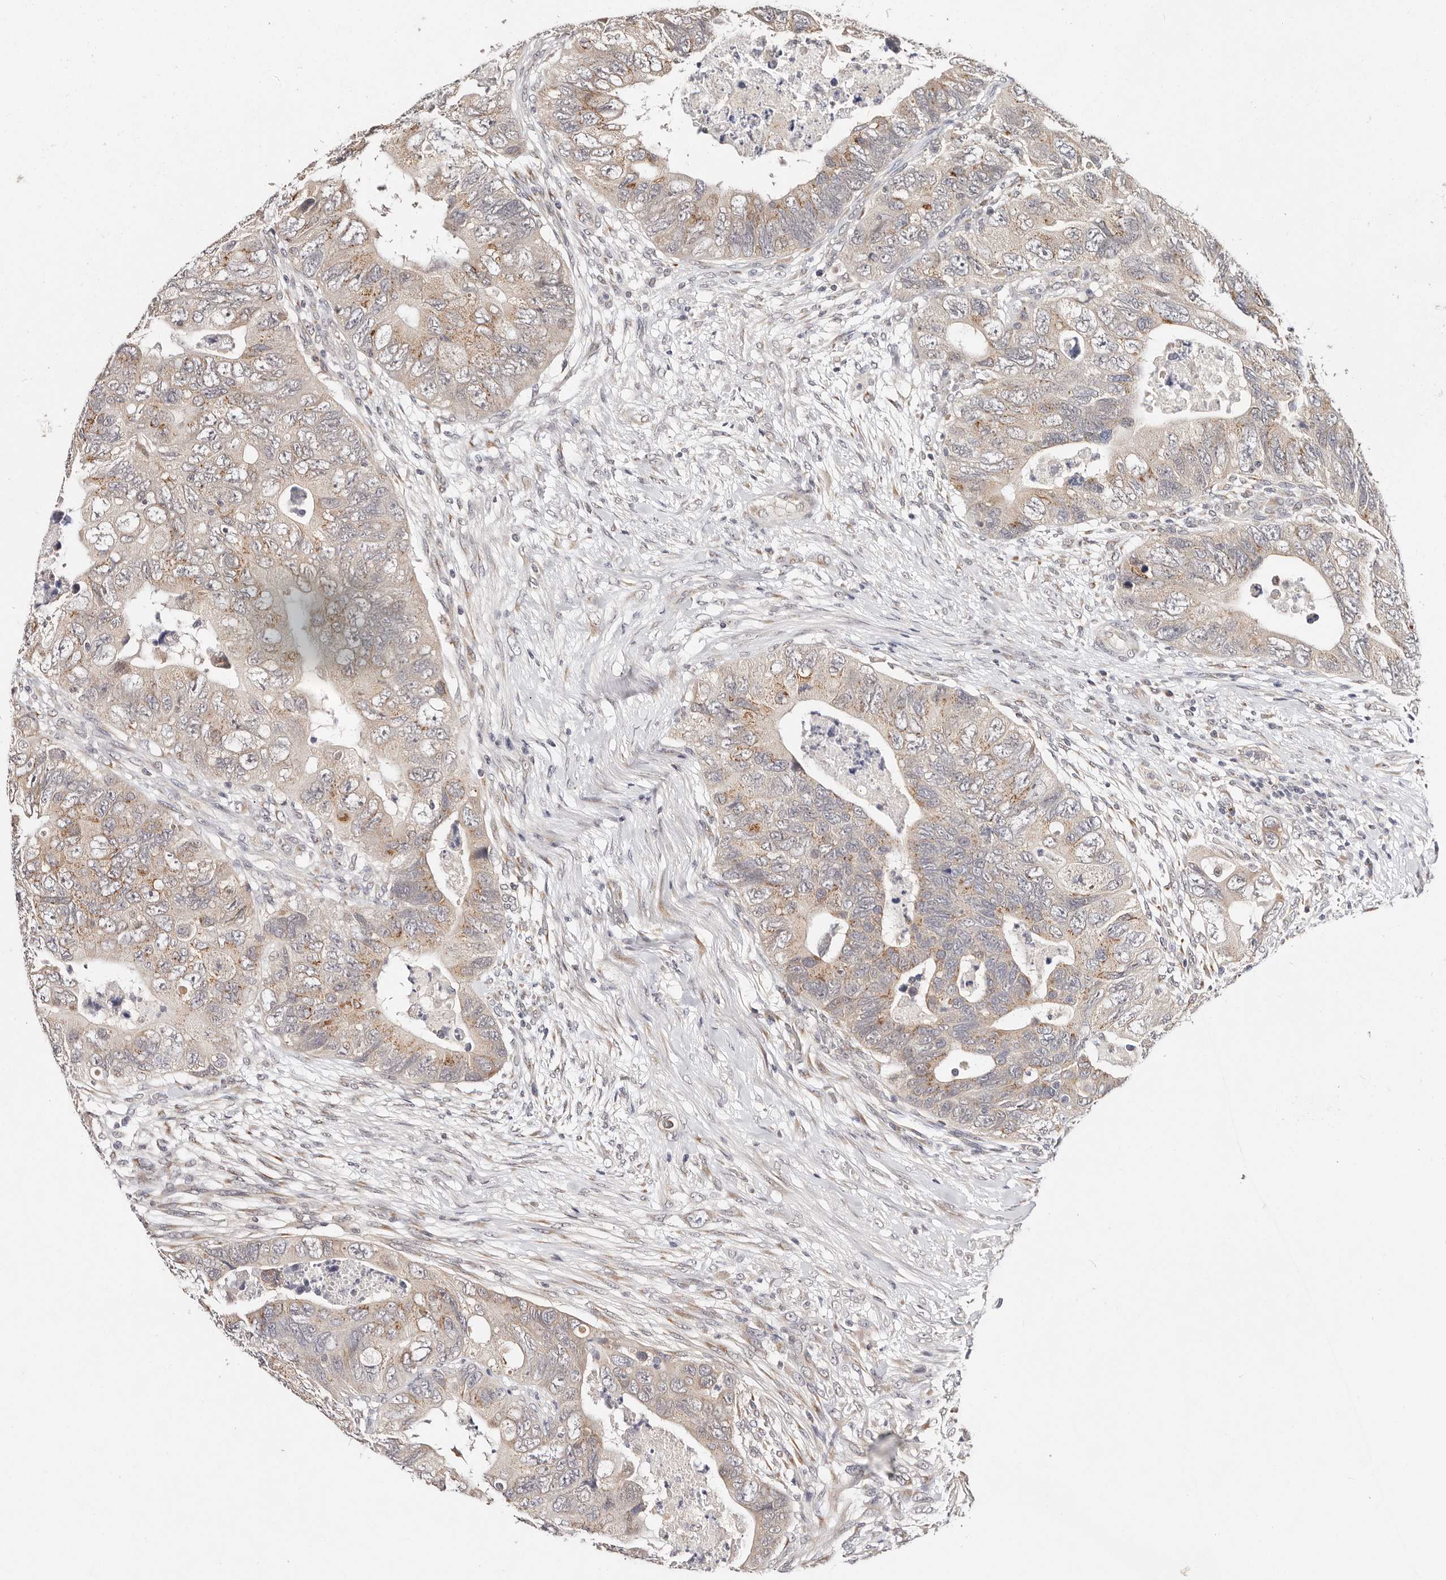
{"staining": {"intensity": "moderate", "quantity": "<25%", "location": "cytoplasmic/membranous"}, "tissue": "colorectal cancer", "cell_type": "Tumor cells", "image_type": "cancer", "snomed": [{"axis": "morphology", "description": "Adenocarcinoma, NOS"}, {"axis": "topography", "description": "Rectum"}], "caption": "Brown immunohistochemical staining in human colorectal cancer reveals moderate cytoplasmic/membranous positivity in about <25% of tumor cells.", "gene": "VIPAS39", "patient": {"sex": "male", "age": 63}}